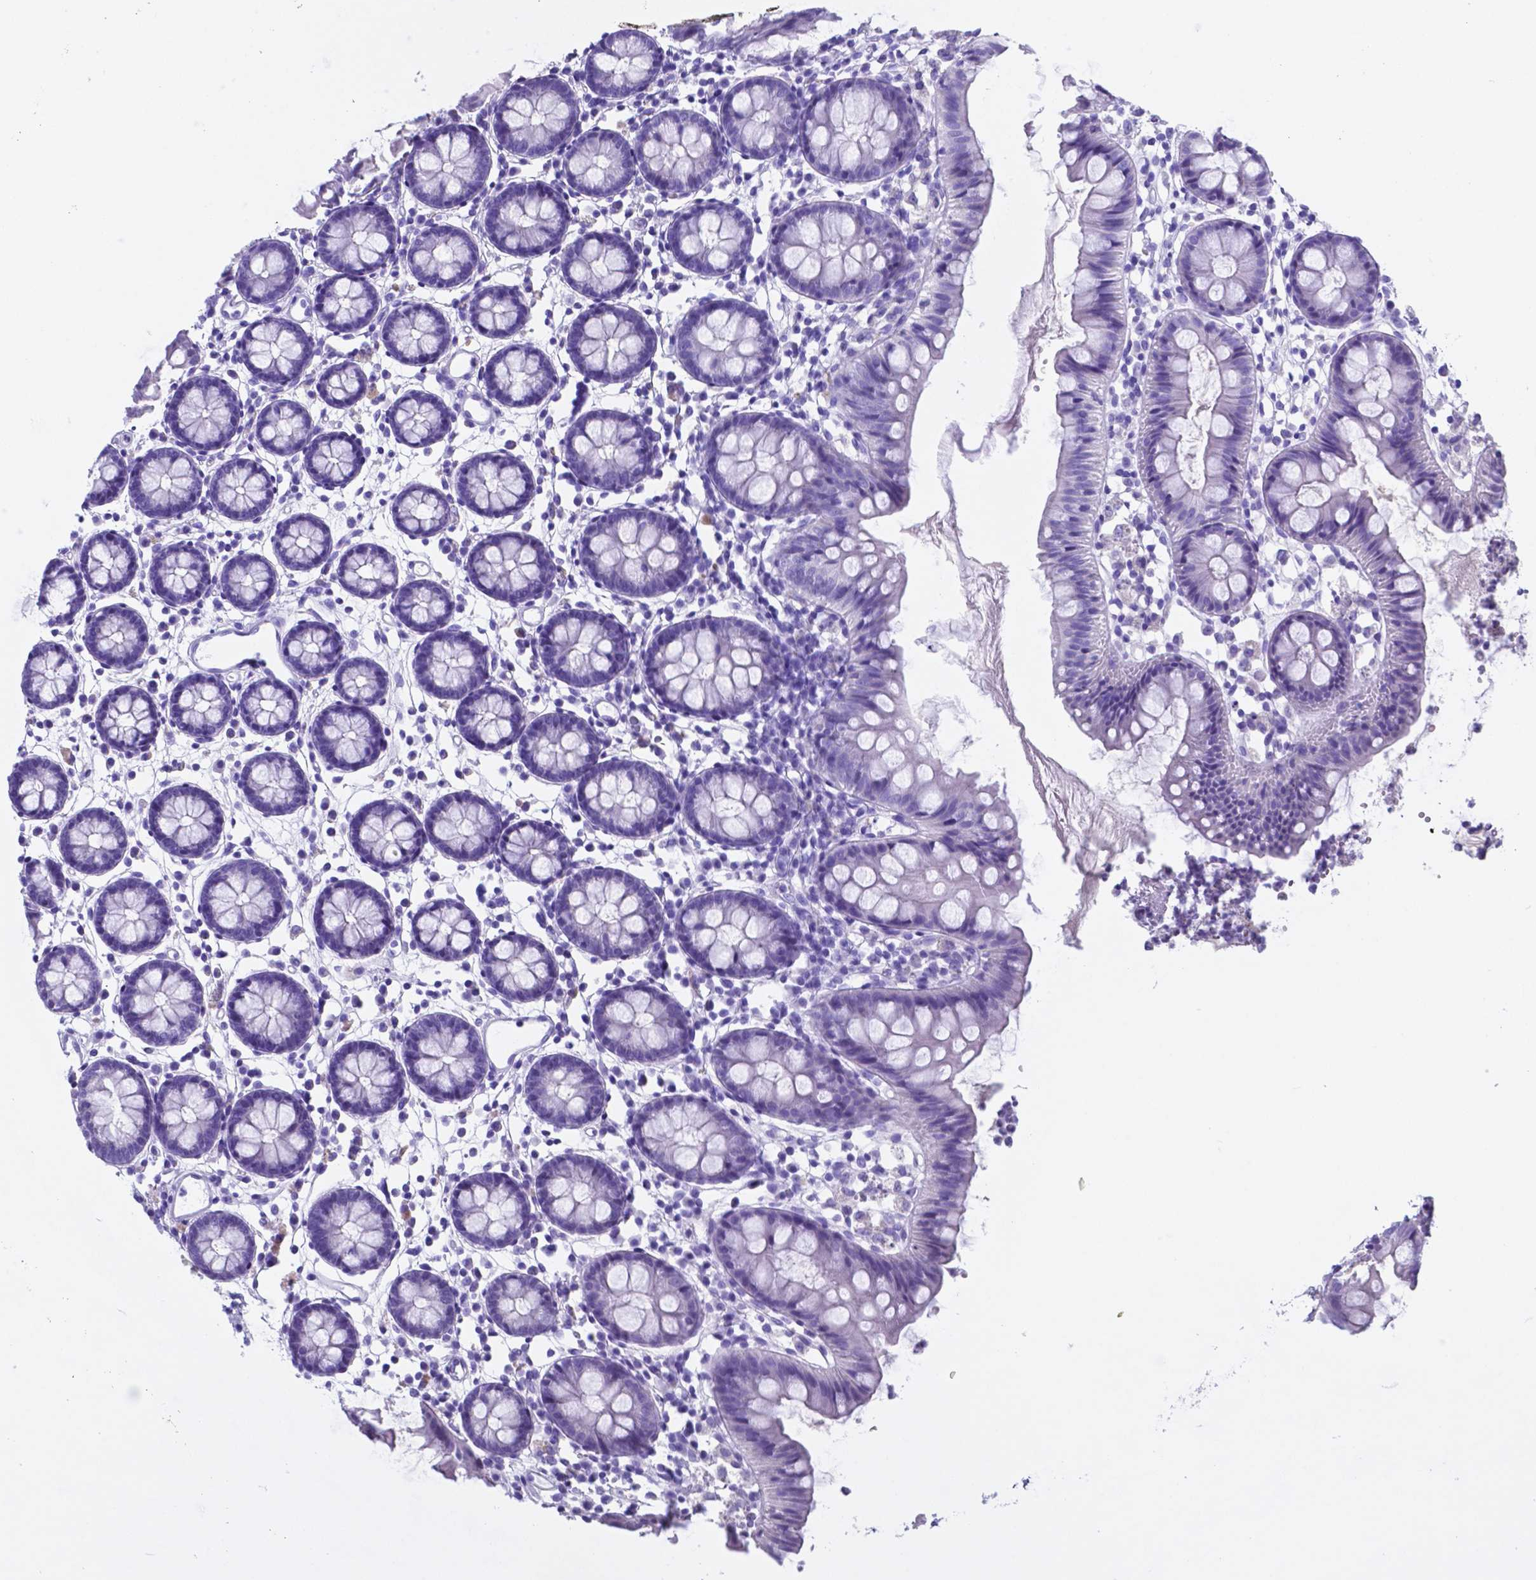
{"staining": {"intensity": "negative", "quantity": "none", "location": "none"}, "tissue": "colon", "cell_type": "Endothelial cells", "image_type": "normal", "snomed": [{"axis": "morphology", "description": "Normal tissue, NOS"}, {"axis": "topography", "description": "Colon"}], "caption": "Immunohistochemistry micrograph of unremarkable colon: colon stained with DAB (3,3'-diaminobenzidine) displays no significant protein positivity in endothelial cells.", "gene": "DNAAF8", "patient": {"sex": "female", "age": 84}}